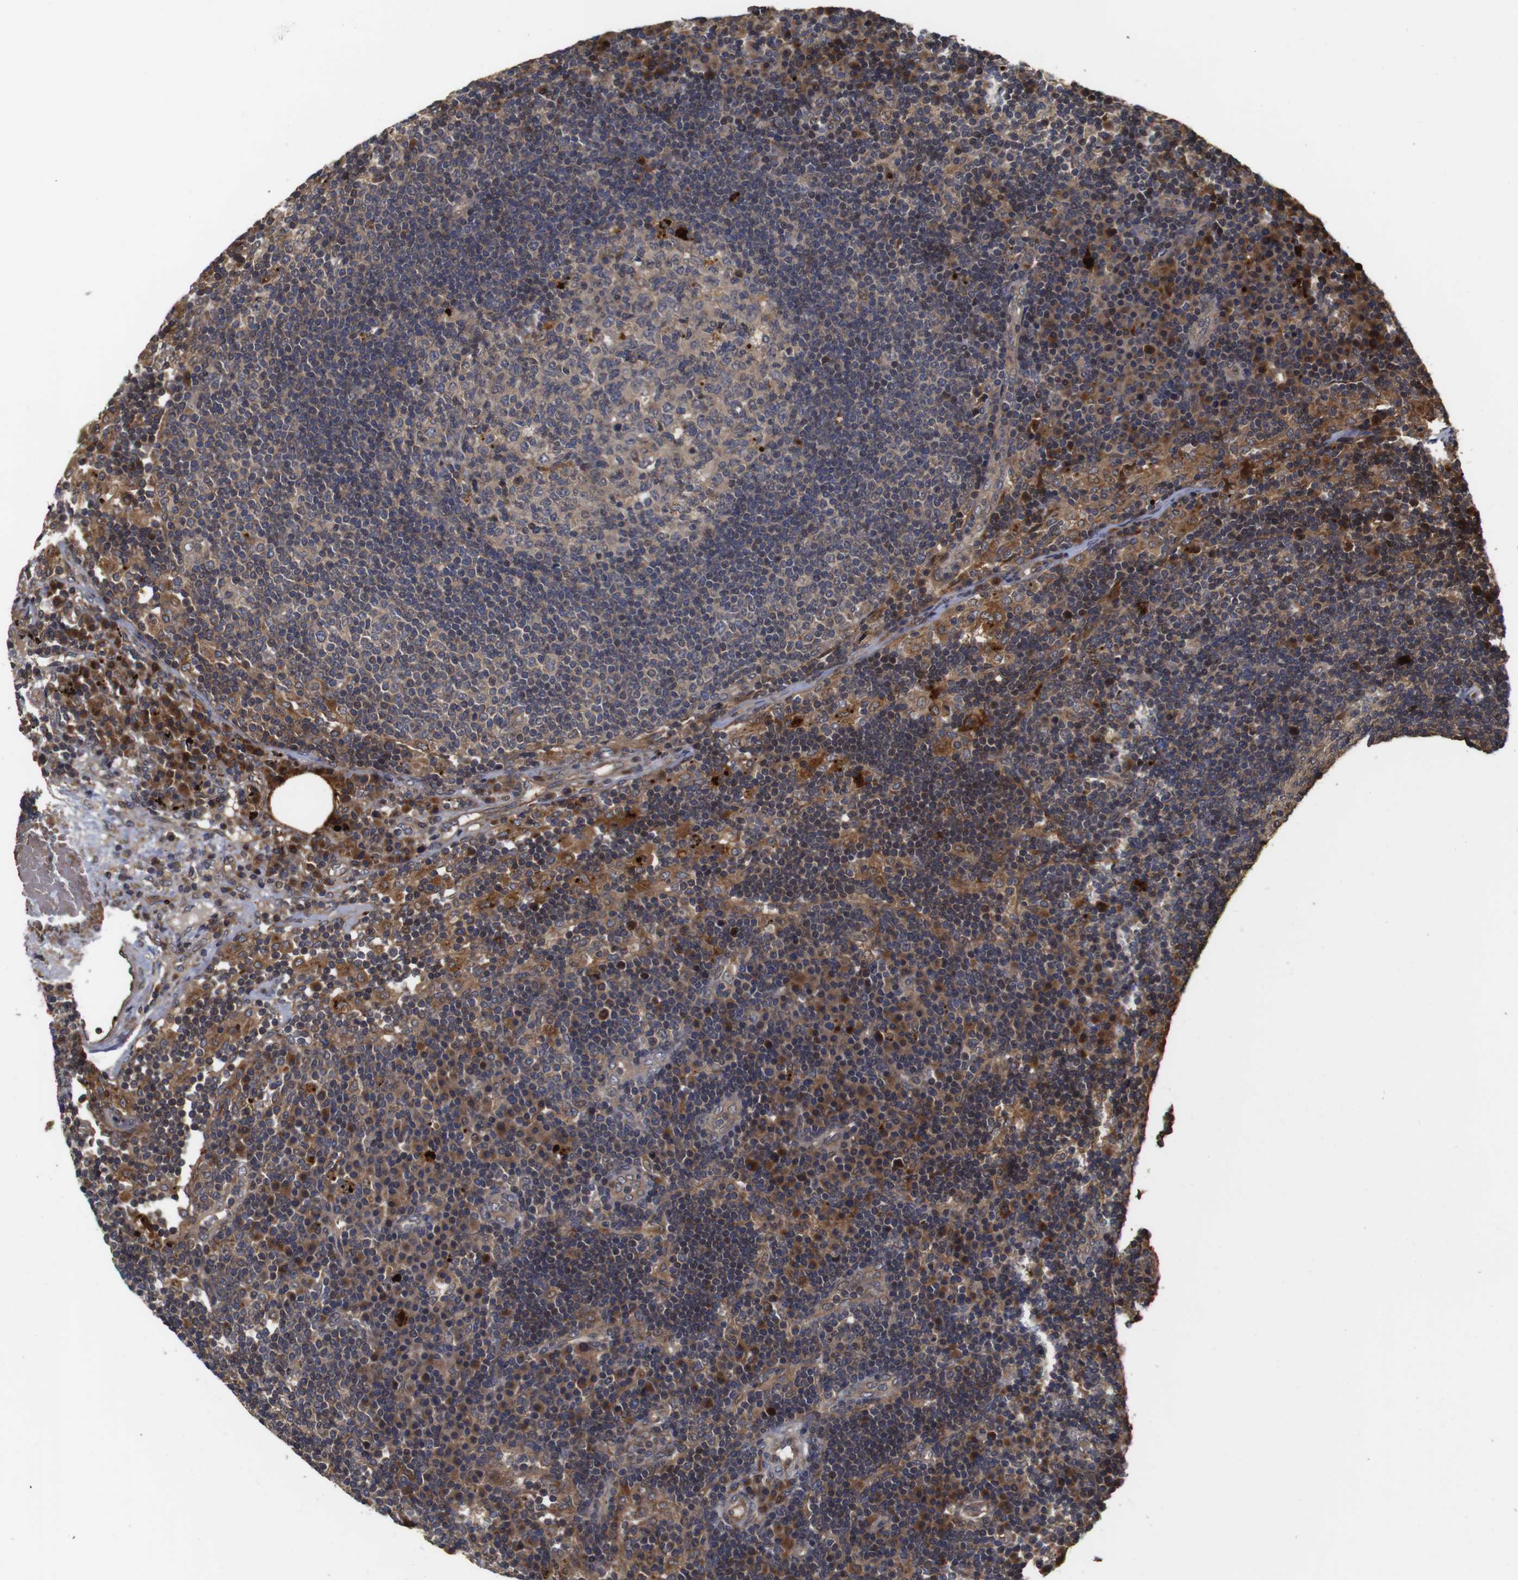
{"staining": {"intensity": "weak", "quantity": ">75%", "location": "cytoplasmic/membranous"}, "tissue": "lymph node", "cell_type": "Germinal center cells", "image_type": "normal", "snomed": [{"axis": "morphology", "description": "Normal tissue, NOS"}, {"axis": "morphology", "description": "Squamous cell carcinoma, metastatic, NOS"}, {"axis": "topography", "description": "Lymph node"}], "caption": "Immunohistochemical staining of unremarkable lymph node displays low levels of weak cytoplasmic/membranous expression in about >75% of germinal center cells.", "gene": "PTPN14", "patient": {"sex": "female", "age": 53}}